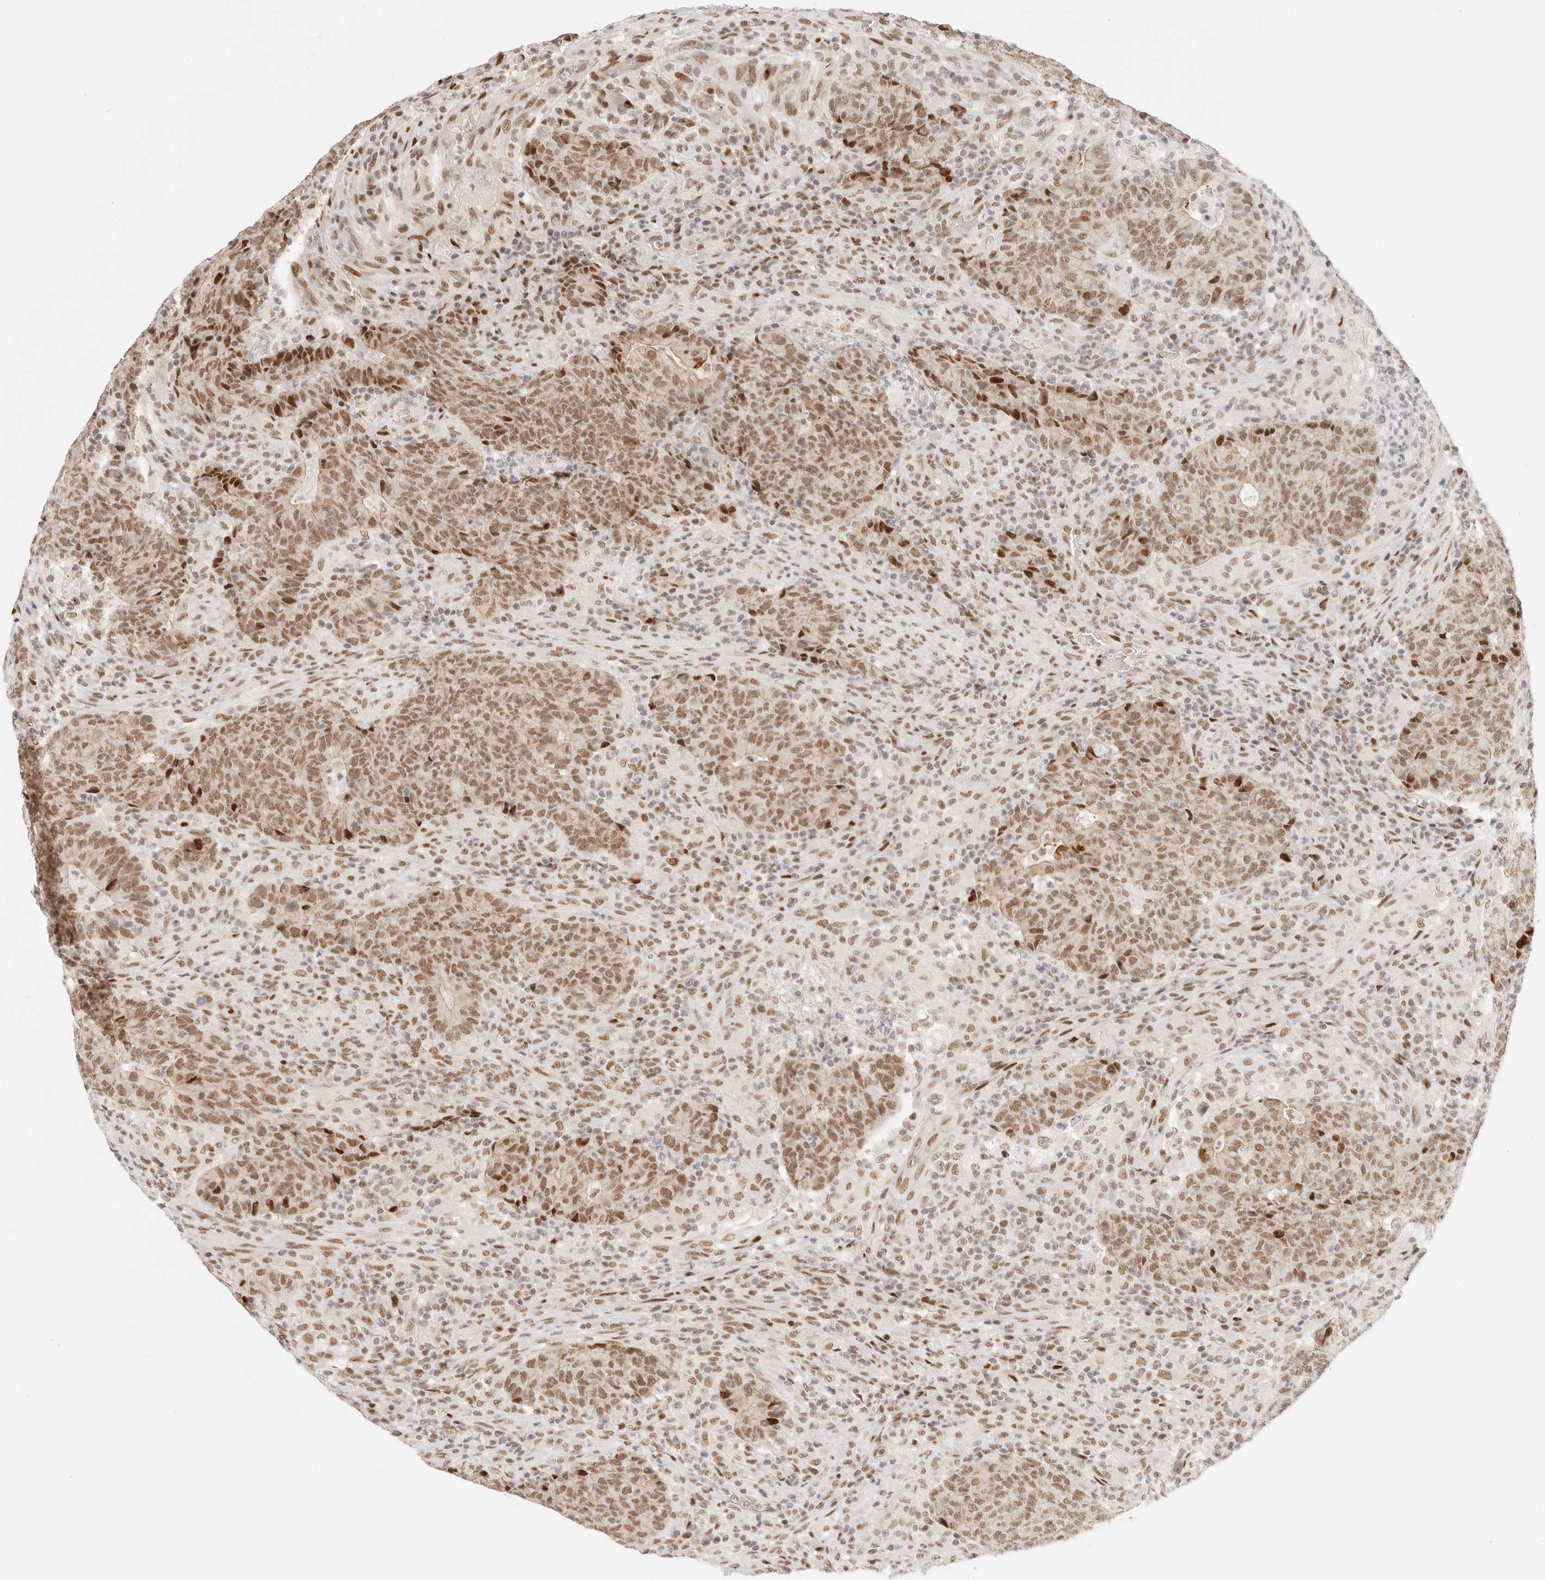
{"staining": {"intensity": "moderate", "quantity": ">75%", "location": "cytoplasmic/membranous,nuclear"}, "tissue": "colorectal cancer", "cell_type": "Tumor cells", "image_type": "cancer", "snomed": [{"axis": "morphology", "description": "Adenocarcinoma, NOS"}, {"axis": "topography", "description": "Colon"}], "caption": "Colorectal cancer stained with a protein marker exhibits moderate staining in tumor cells.", "gene": "HOXC5", "patient": {"sex": "female", "age": 75}}